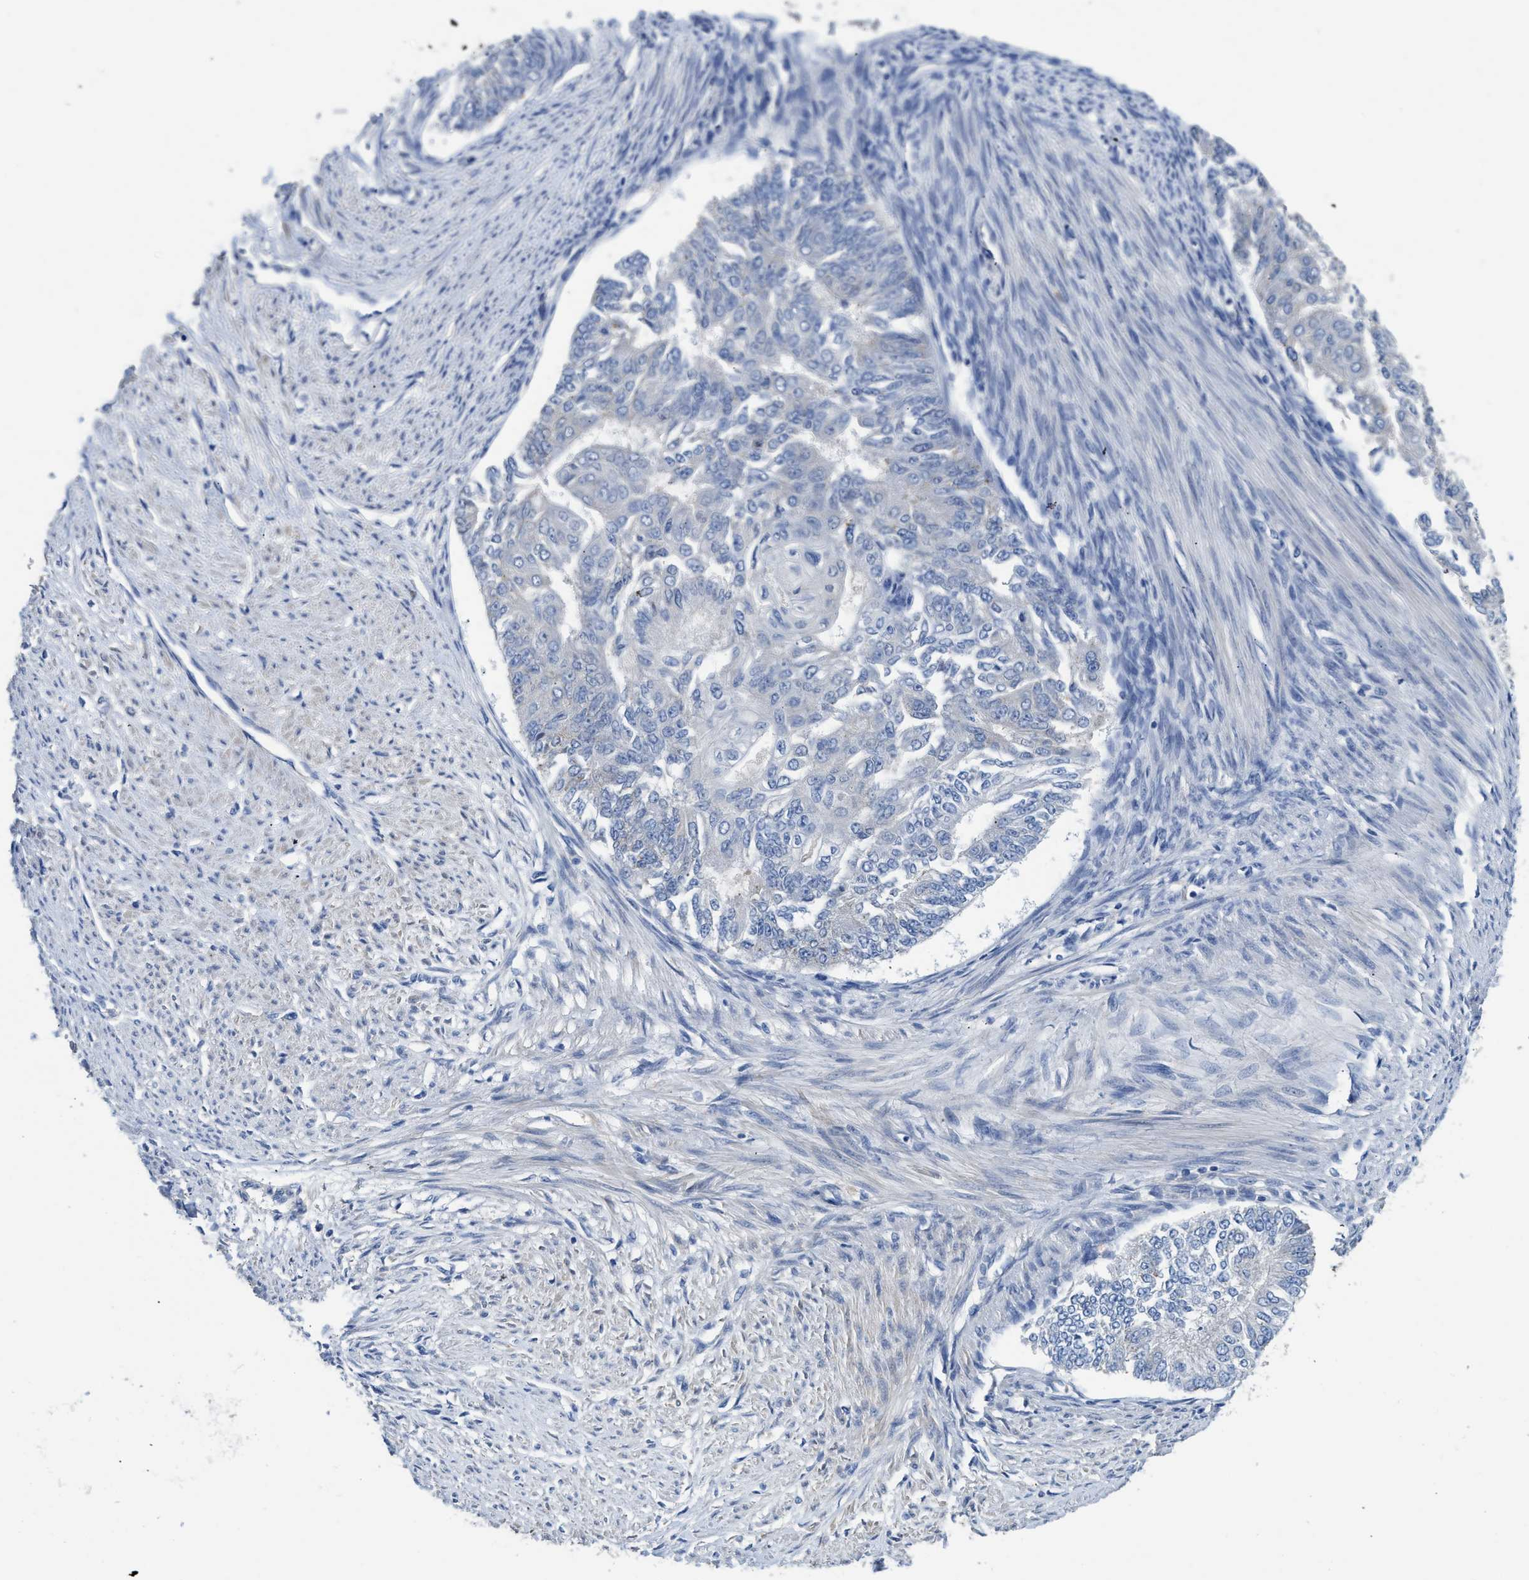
{"staining": {"intensity": "negative", "quantity": "none", "location": "none"}, "tissue": "endometrial cancer", "cell_type": "Tumor cells", "image_type": "cancer", "snomed": [{"axis": "morphology", "description": "Adenocarcinoma, NOS"}, {"axis": "topography", "description": "Endometrium"}], "caption": "Protein analysis of adenocarcinoma (endometrial) demonstrates no significant expression in tumor cells.", "gene": "C1S", "patient": {"sex": "female", "age": 32}}